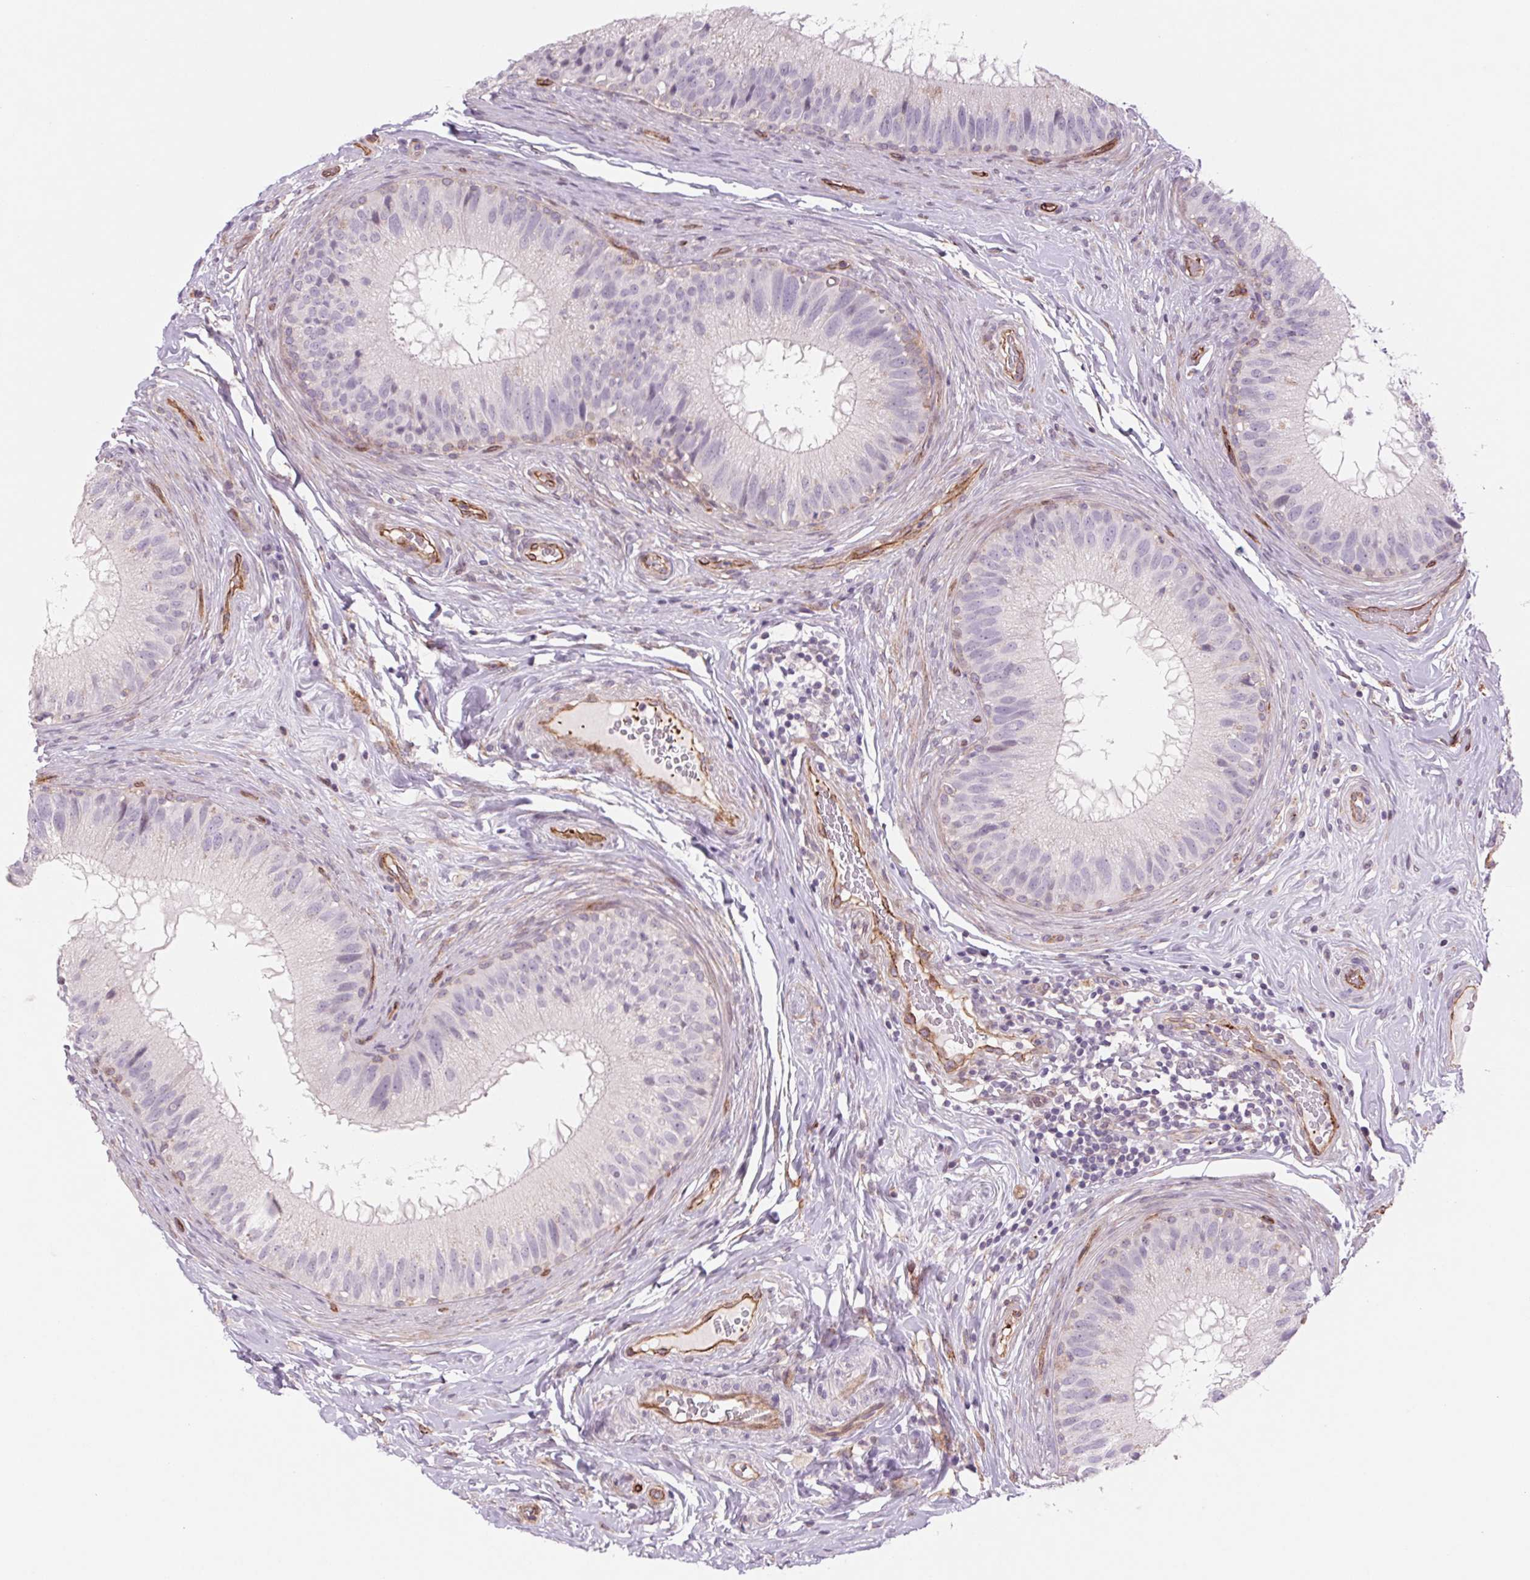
{"staining": {"intensity": "moderate", "quantity": "<25%", "location": "cytoplasmic/membranous"}, "tissue": "epididymis", "cell_type": "Glandular cells", "image_type": "normal", "snomed": [{"axis": "morphology", "description": "Normal tissue, NOS"}, {"axis": "topography", "description": "Epididymis"}], "caption": "Moderate cytoplasmic/membranous protein staining is seen in about <25% of glandular cells in epididymis. The staining is performed using DAB brown chromogen to label protein expression. The nuclei are counter-stained blue using hematoxylin.", "gene": "MS4A13", "patient": {"sex": "male", "age": 34}}